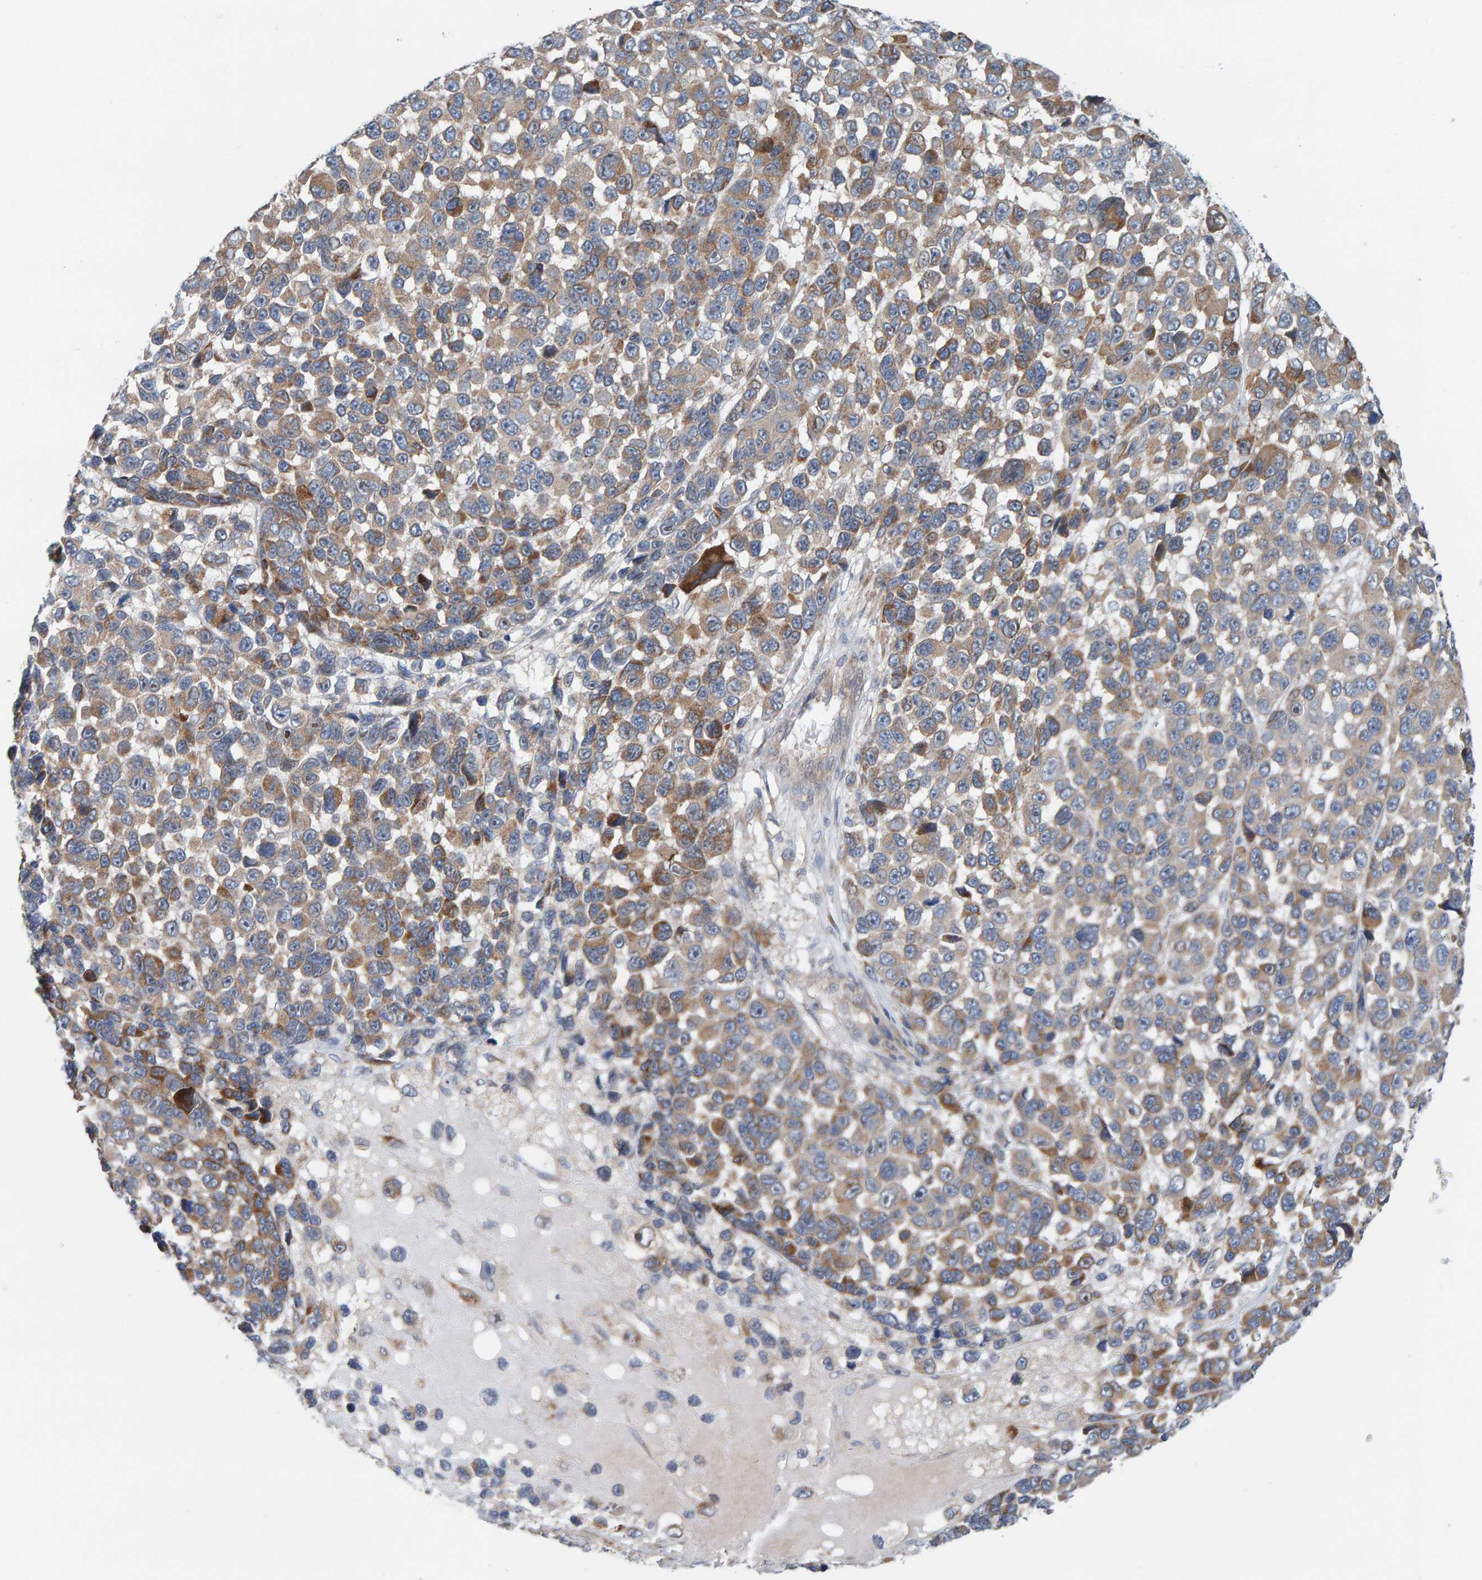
{"staining": {"intensity": "moderate", "quantity": "25%-75%", "location": "cytoplasmic/membranous"}, "tissue": "melanoma", "cell_type": "Tumor cells", "image_type": "cancer", "snomed": [{"axis": "morphology", "description": "Malignant melanoma, NOS"}, {"axis": "topography", "description": "Skin"}], "caption": "Human malignant melanoma stained with a brown dye demonstrates moderate cytoplasmic/membranous positive staining in about 25%-75% of tumor cells.", "gene": "CCM2", "patient": {"sex": "male", "age": 53}}